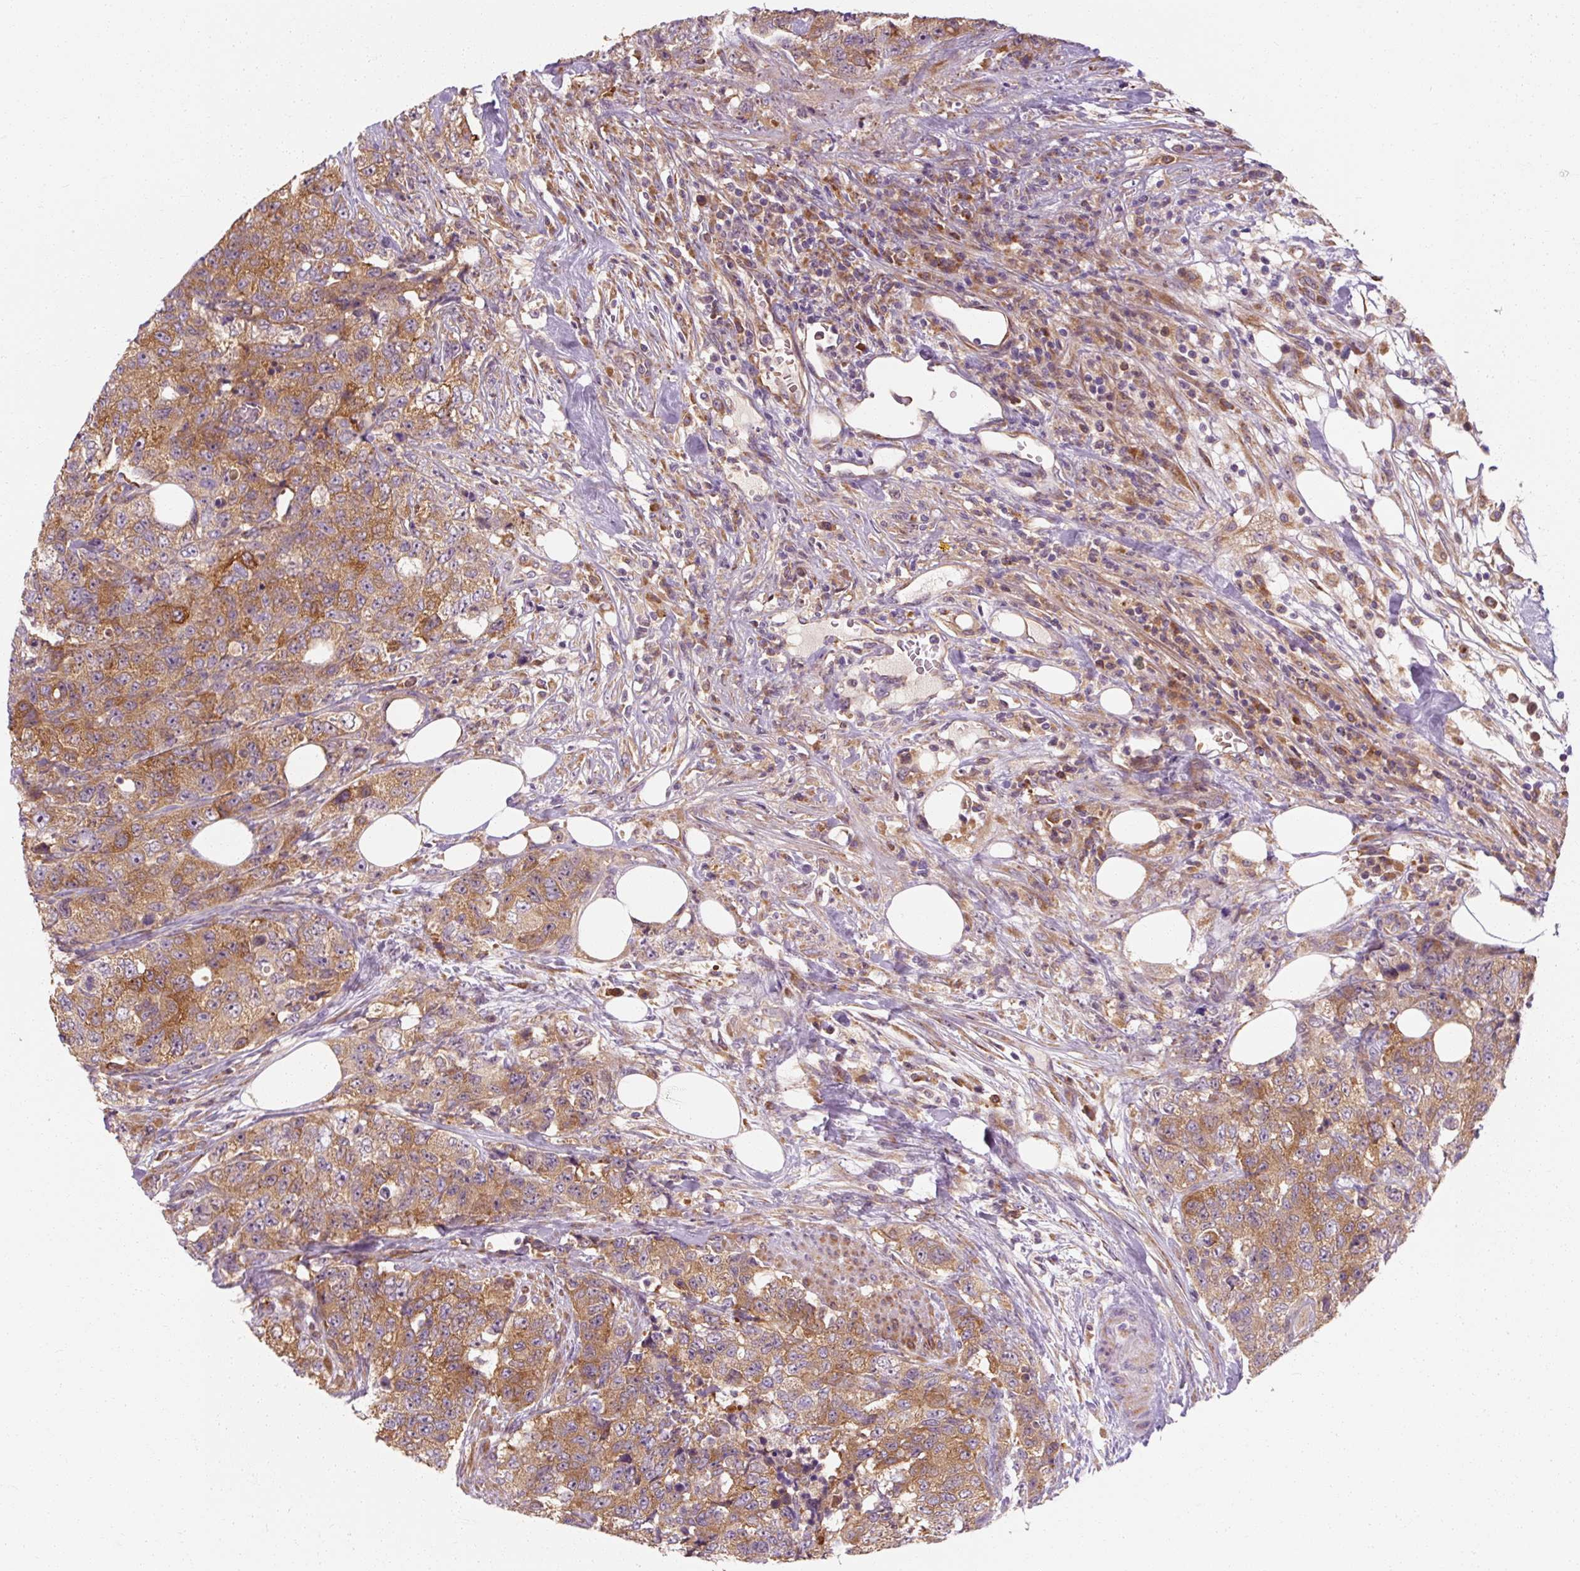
{"staining": {"intensity": "strong", "quantity": ">75%", "location": "cytoplasmic/membranous"}, "tissue": "urothelial cancer", "cell_type": "Tumor cells", "image_type": "cancer", "snomed": [{"axis": "morphology", "description": "Urothelial carcinoma, High grade"}, {"axis": "topography", "description": "Urinary bladder"}], "caption": "There is high levels of strong cytoplasmic/membranous expression in tumor cells of urothelial cancer, as demonstrated by immunohistochemical staining (brown color).", "gene": "TBC1D4", "patient": {"sex": "female", "age": 78}}